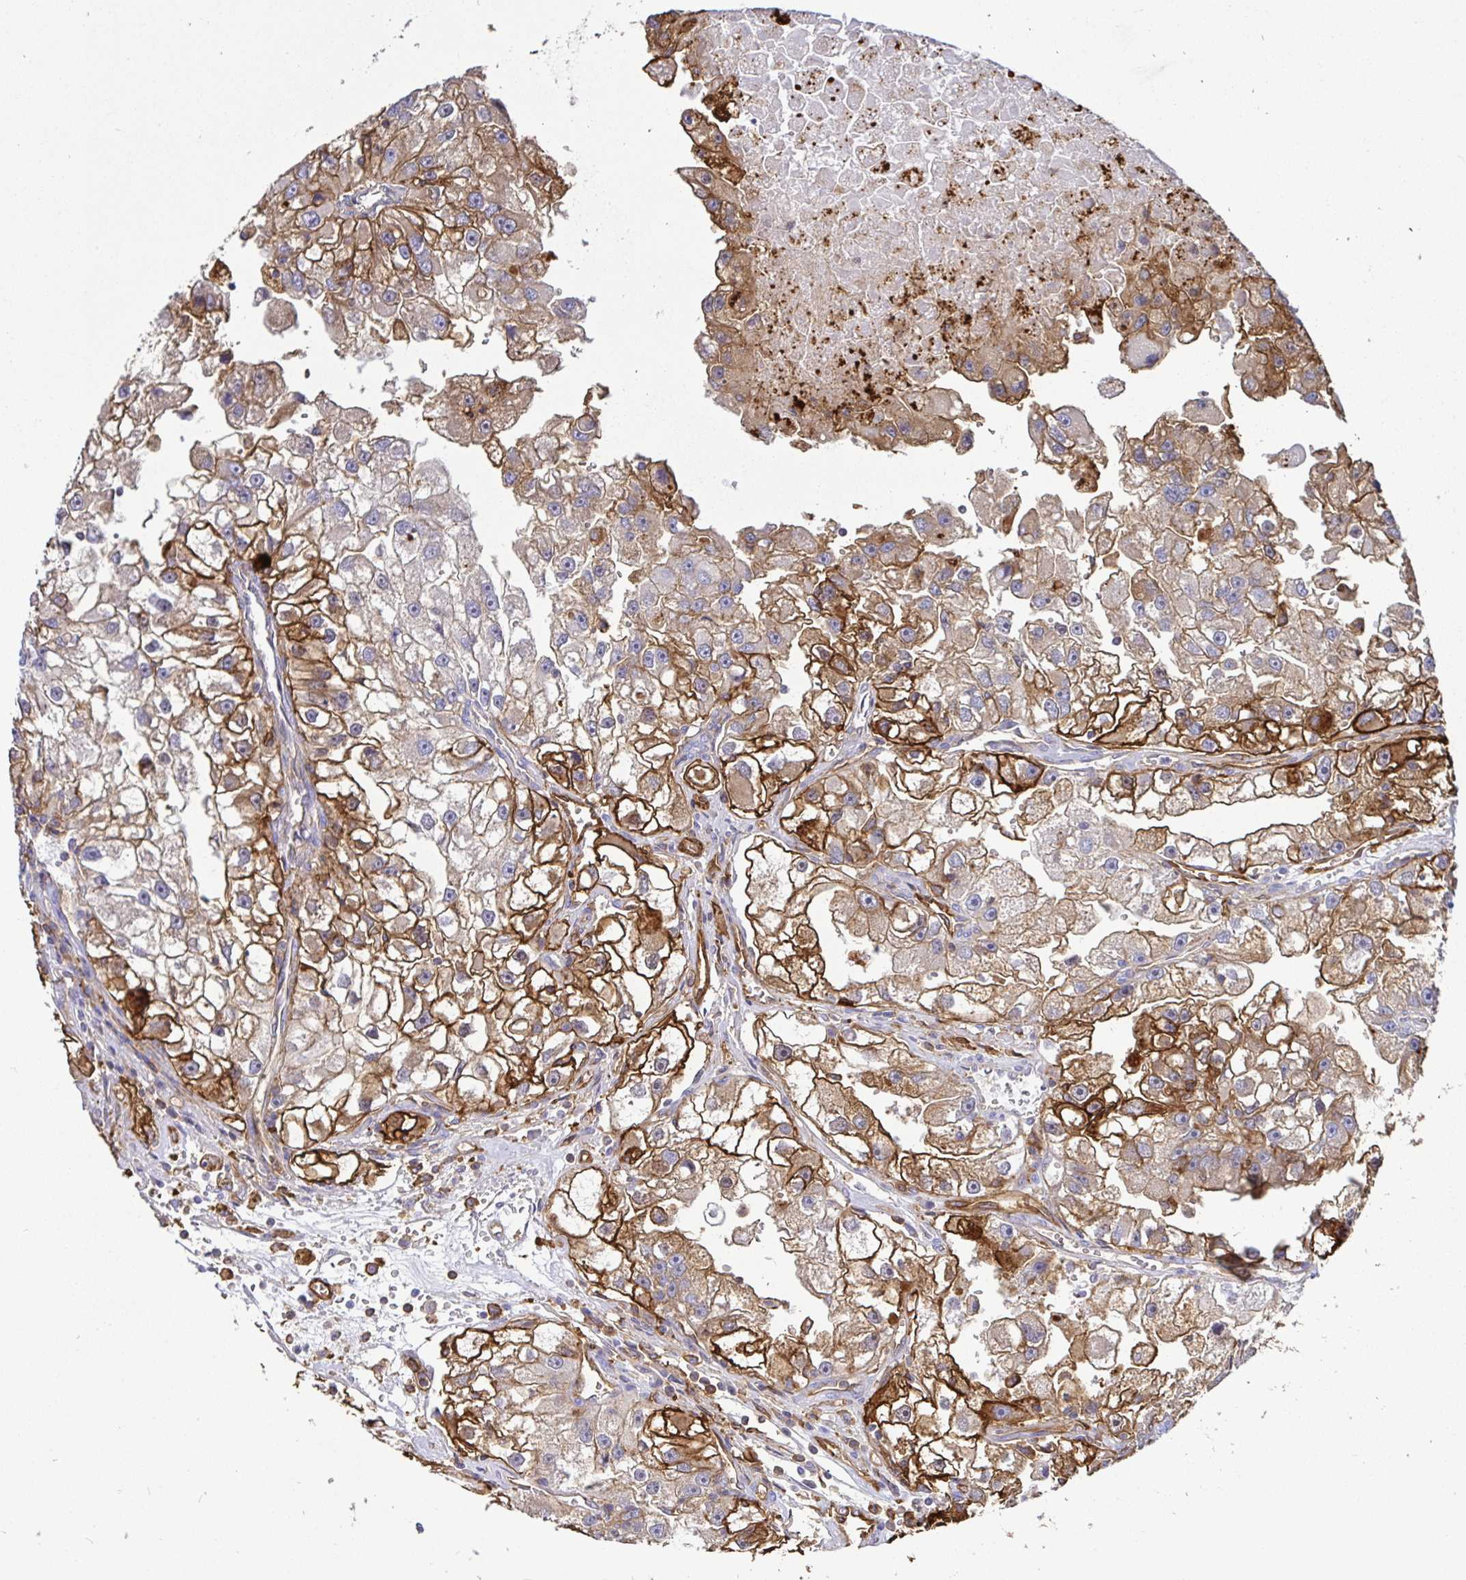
{"staining": {"intensity": "moderate", "quantity": ">75%", "location": "cytoplasmic/membranous"}, "tissue": "renal cancer", "cell_type": "Tumor cells", "image_type": "cancer", "snomed": [{"axis": "morphology", "description": "Adenocarcinoma, NOS"}, {"axis": "topography", "description": "Kidney"}], "caption": "The image demonstrates a brown stain indicating the presence of a protein in the cytoplasmic/membranous of tumor cells in renal adenocarcinoma.", "gene": "ANXA2", "patient": {"sex": "male", "age": 63}}